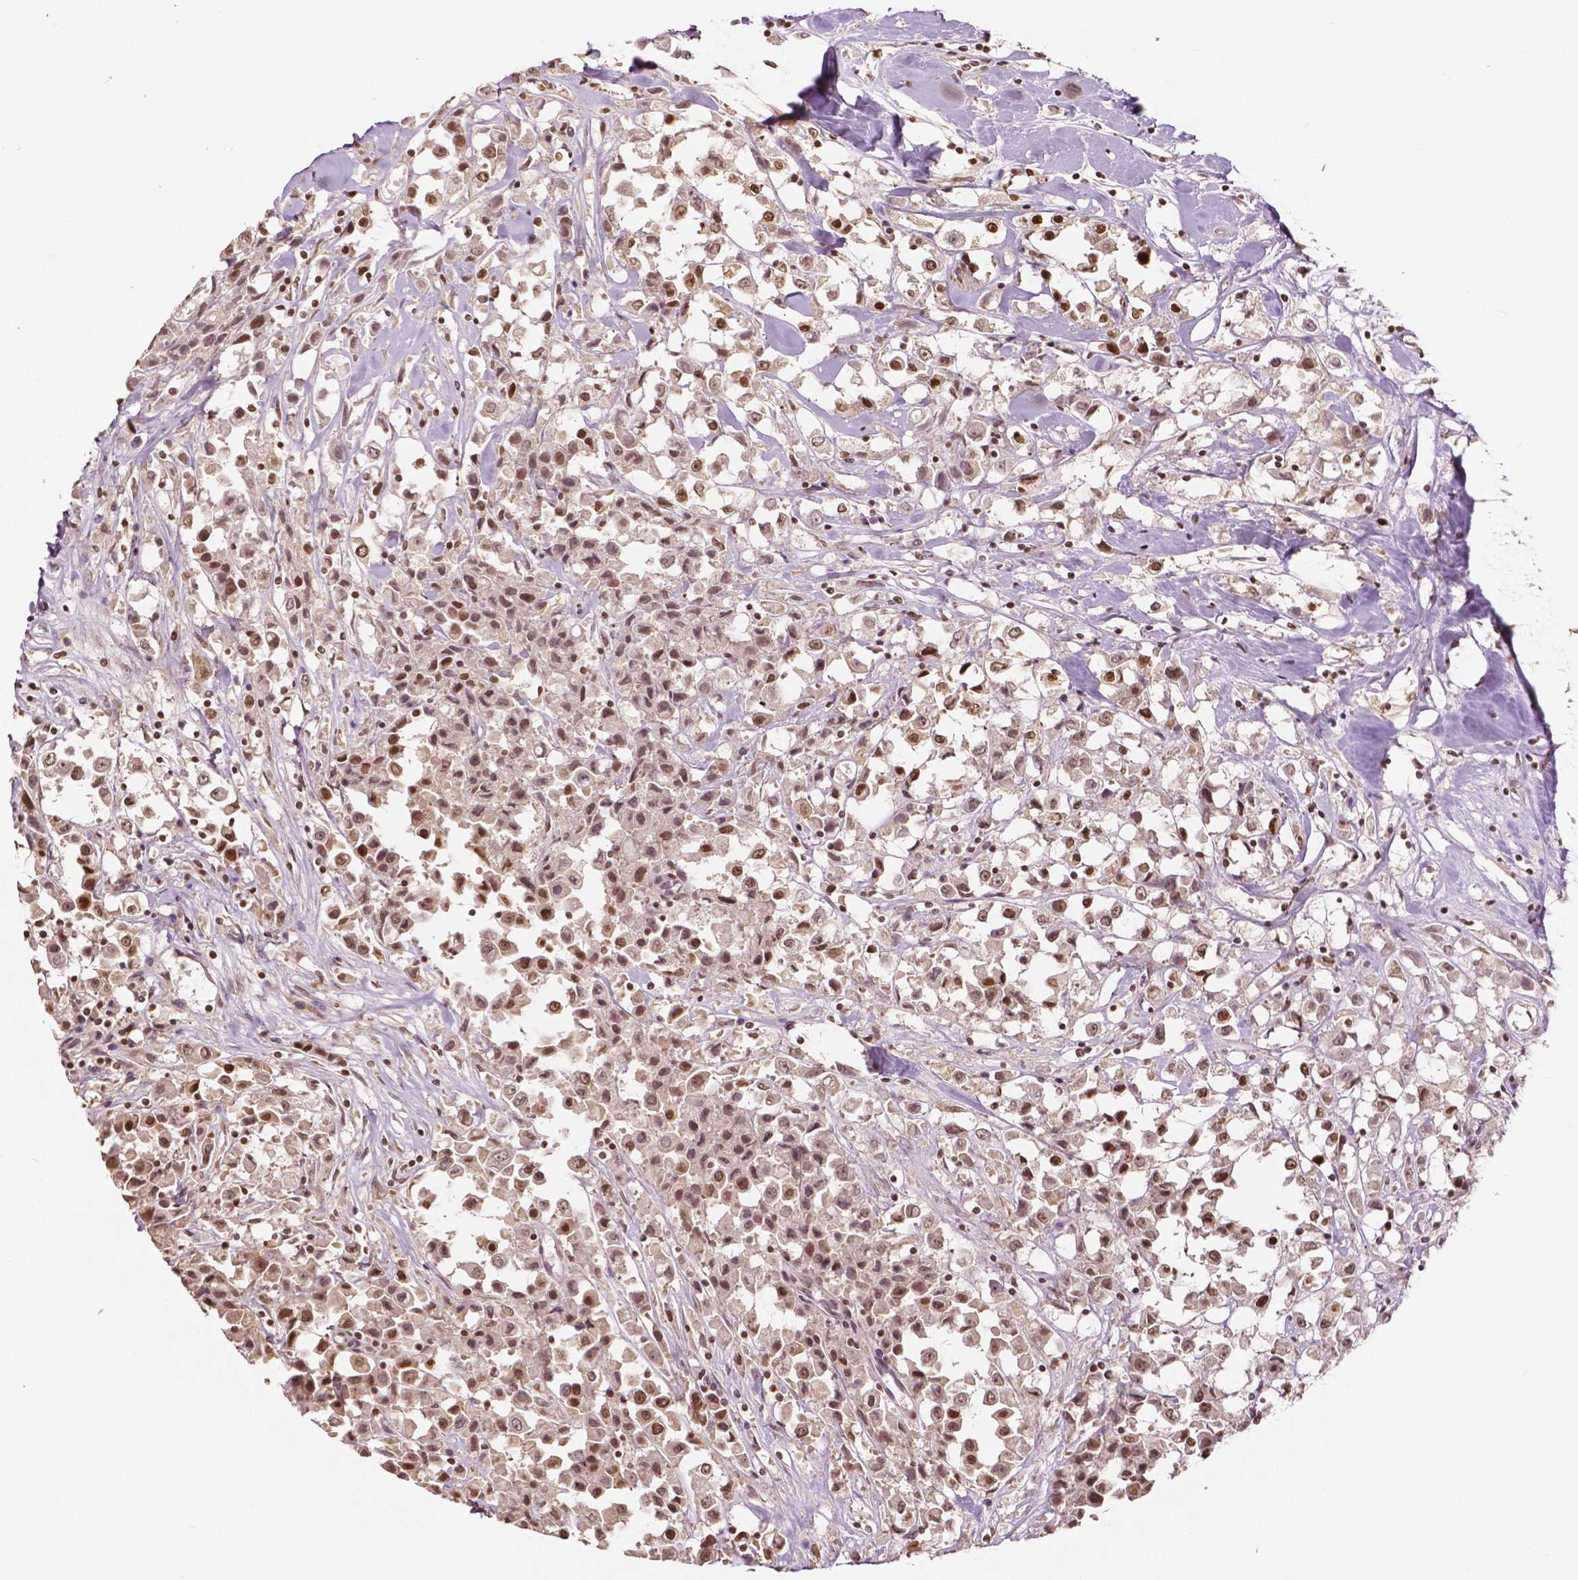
{"staining": {"intensity": "moderate", "quantity": ">75%", "location": "nuclear"}, "tissue": "breast cancer", "cell_type": "Tumor cells", "image_type": "cancer", "snomed": [{"axis": "morphology", "description": "Duct carcinoma"}, {"axis": "topography", "description": "Breast"}], "caption": "DAB immunohistochemical staining of breast invasive ductal carcinoma shows moderate nuclear protein positivity in about >75% of tumor cells.", "gene": "DEK", "patient": {"sex": "female", "age": 61}}